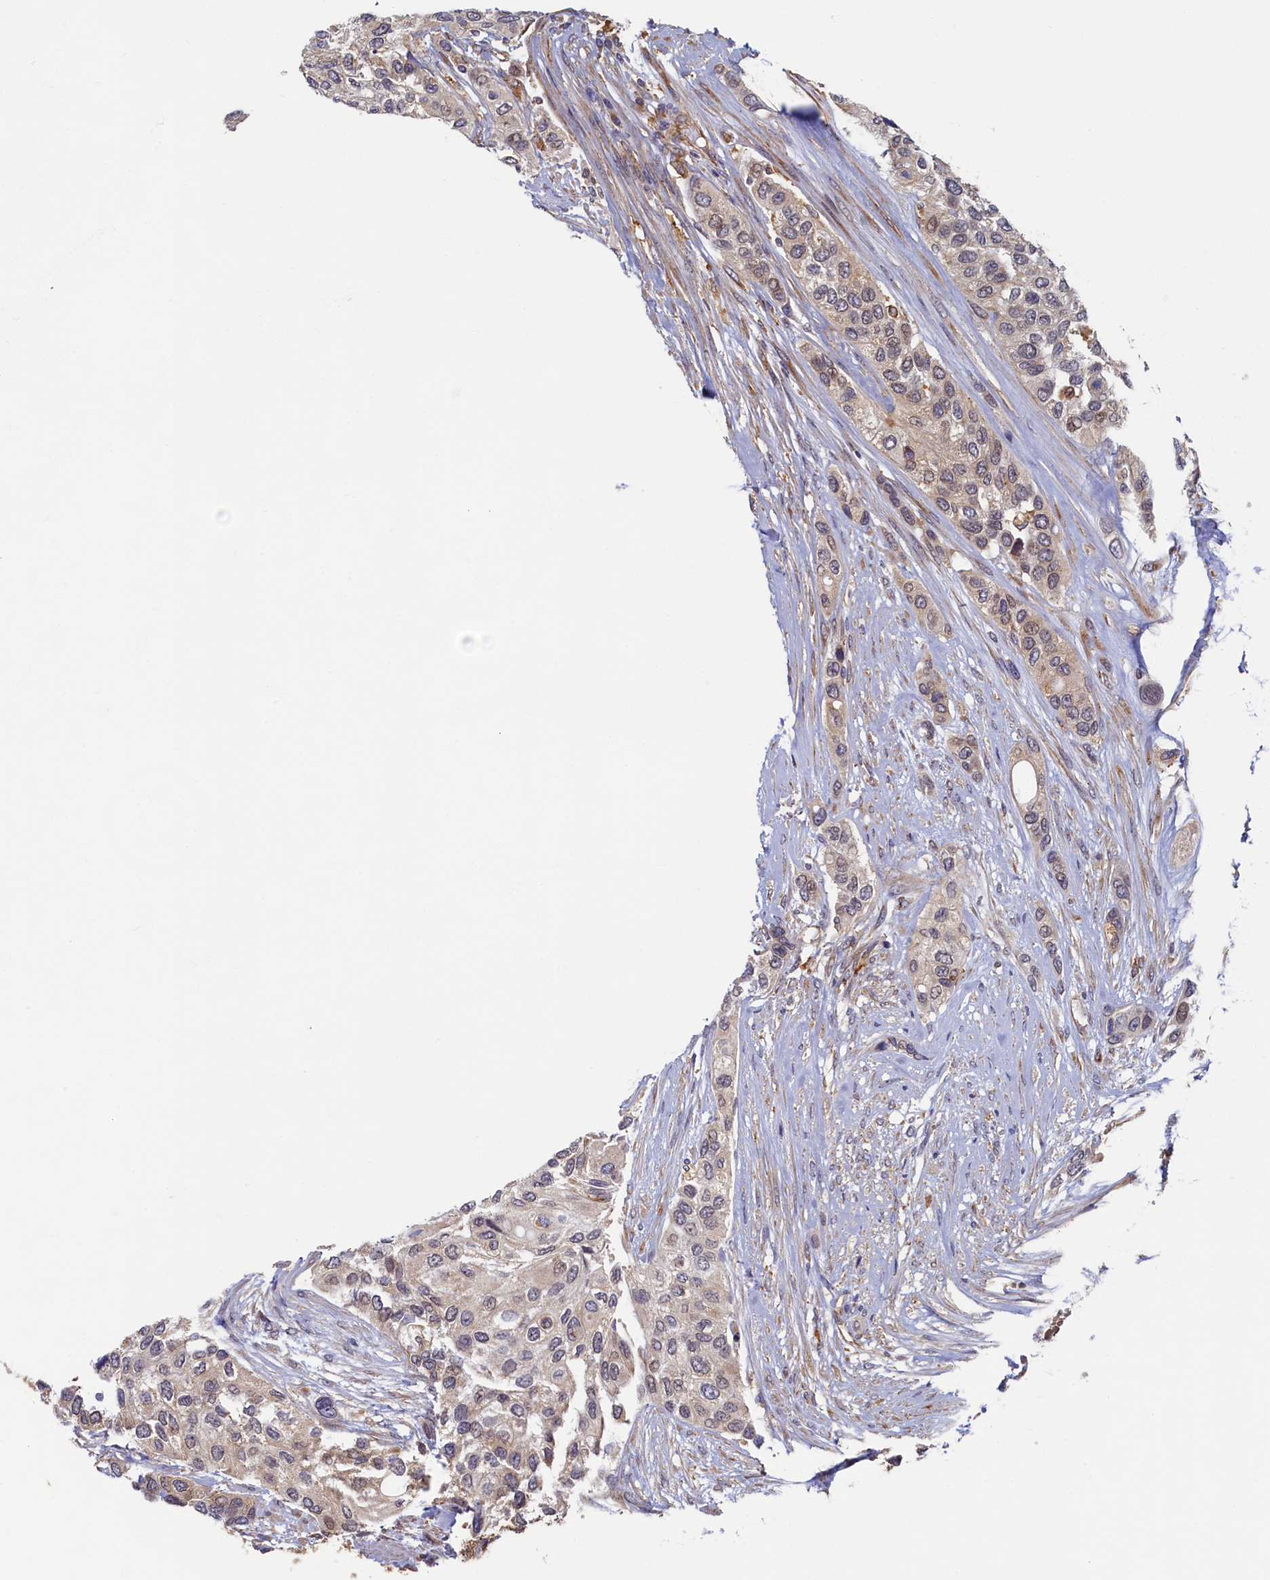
{"staining": {"intensity": "weak", "quantity": "<25%", "location": "nuclear"}, "tissue": "urothelial cancer", "cell_type": "Tumor cells", "image_type": "cancer", "snomed": [{"axis": "morphology", "description": "Normal tissue, NOS"}, {"axis": "morphology", "description": "Urothelial carcinoma, High grade"}, {"axis": "topography", "description": "Vascular tissue"}, {"axis": "topography", "description": "Urinary bladder"}], "caption": "Urothelial cancer stained for a protein using immunohistochemistry demonstrates no positivity tumor cells.", "gene": "STX12", "patient": {"sex": "female", "age": 56}}